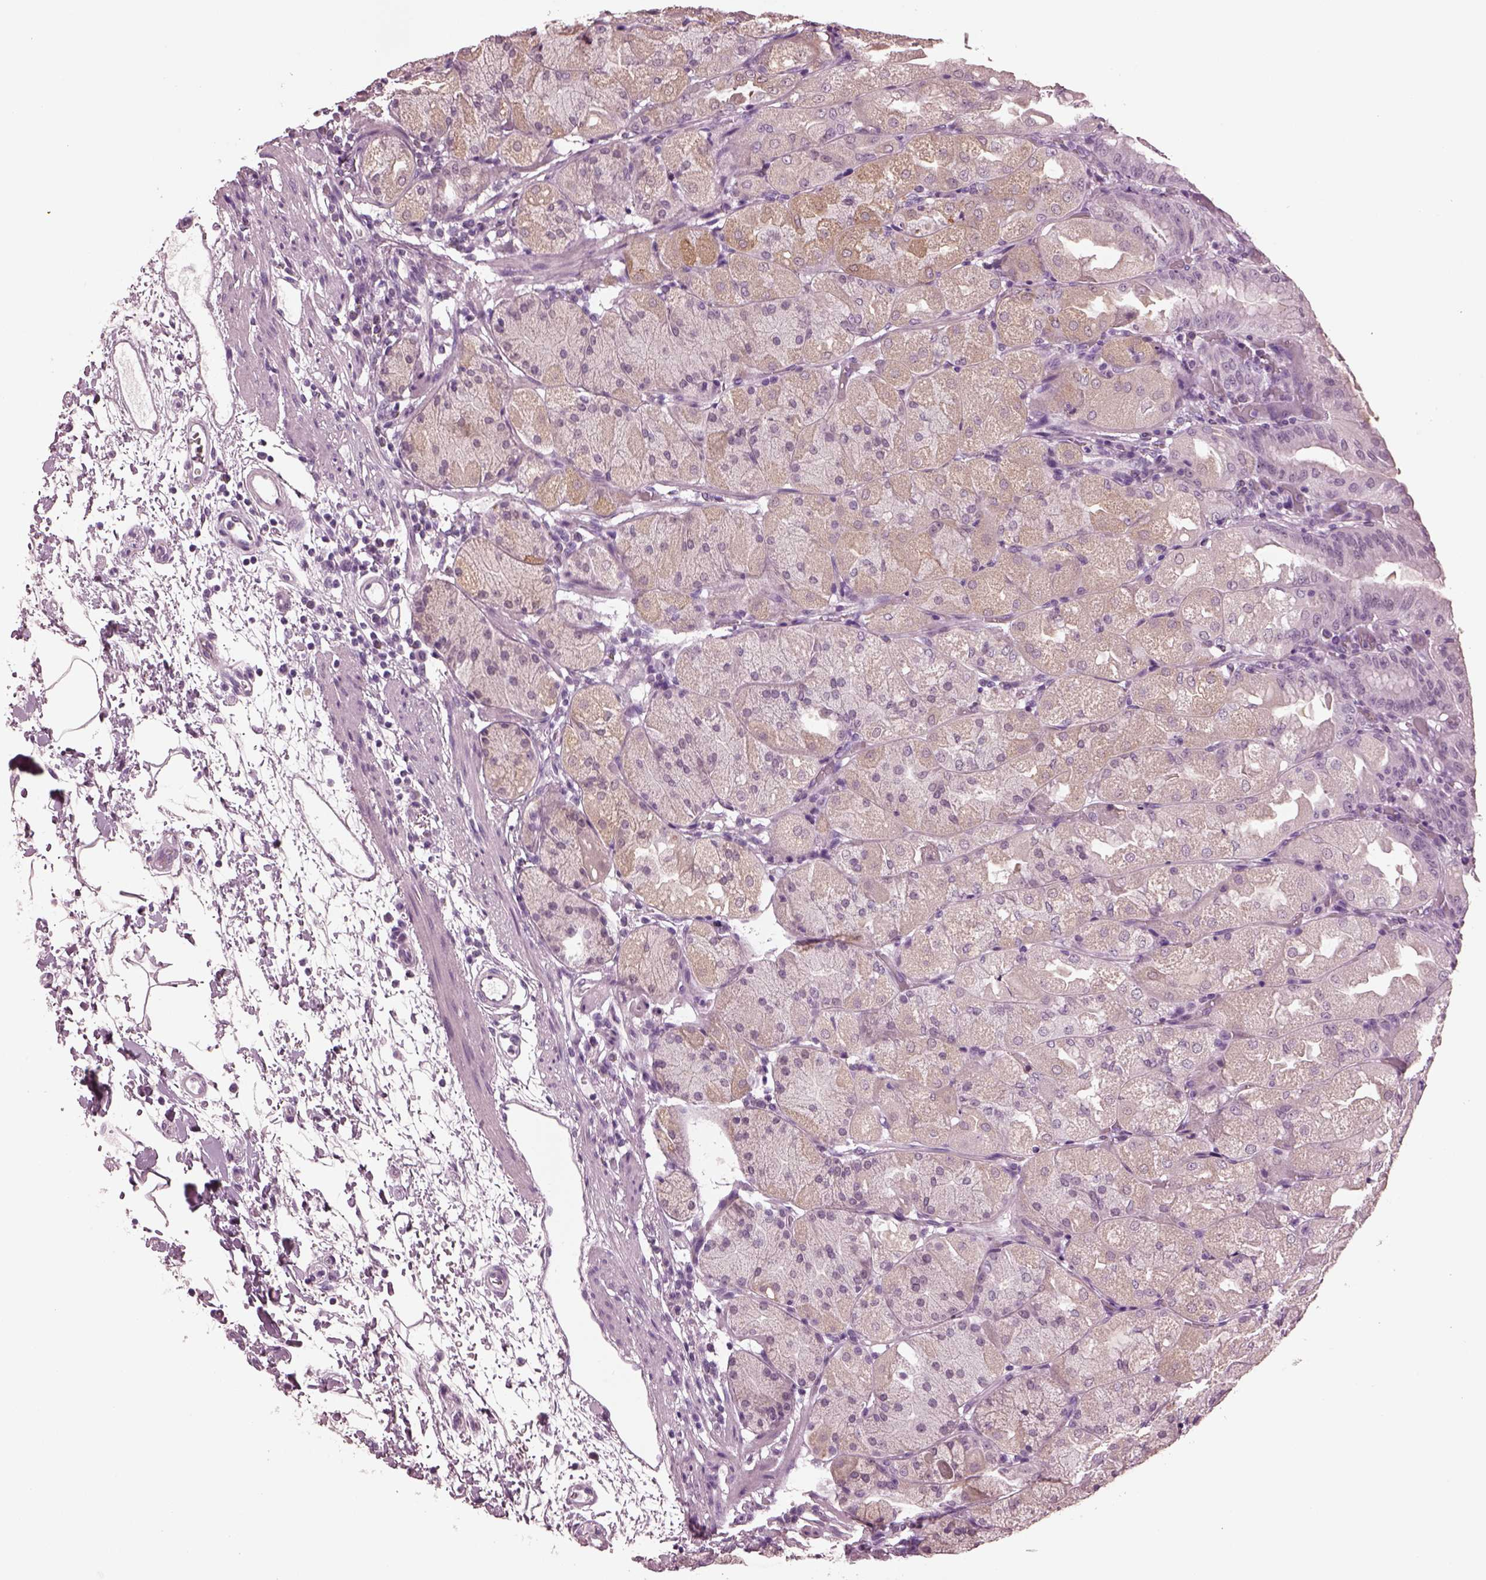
{"staining": {"intensity": "weak", "quantity": "25%-75%", "location": "cytoplasmic/membranous"}, "tissue": "stomach", "cell_type": "Glandular cells", "image_type": "normal", "snomed": [{"axis": "morphology", "description": "Normal tissue, NOS"}, {"axis": "topography", "description": "Stomach, upper"}, {"axis": "topography", "description": "Stomach"}, {"axis": "topography", "description": "Stomach, lower"}], "caption": "Weak cytoplasmic/membranous positivity for a protein is seen in approximately 25%-75% of glandular cells of benign stomach using immunohistochemistry (IHC).", "gene": "SLC6A17", "patient": {"sex": "male", "age": 62}}